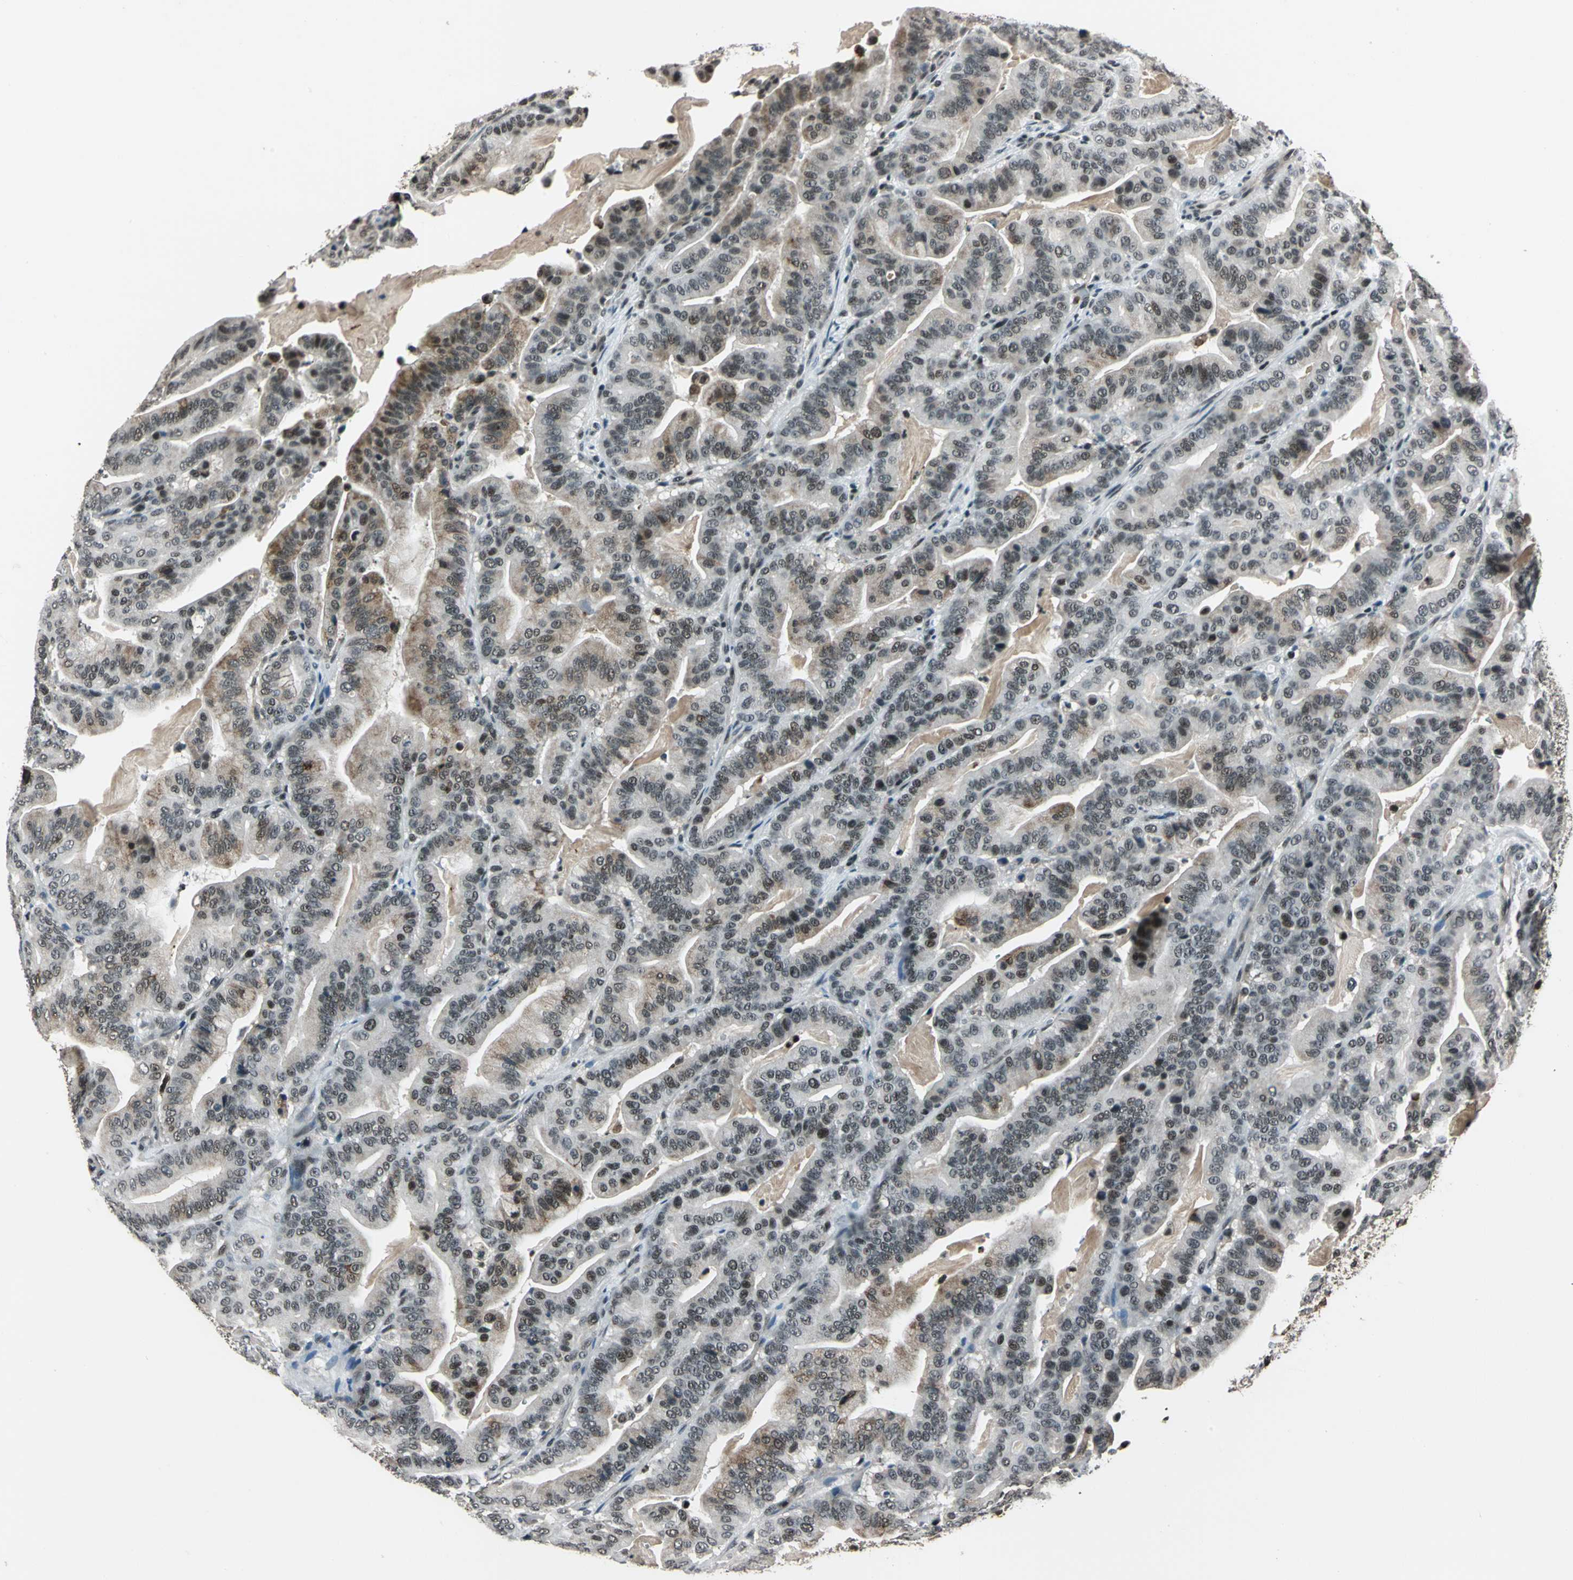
{"staining": {"intensity": "weak", "quantity": "25%-75%", "location": "cytoplasmic/membranous,nuclear"}, "tissue": "pancreatic cancer", "cell_type": "Tumor cells", "image_type": "cancer", "snomed": [{"axis": "morphology", "description": "Adenocarcinoma, NOS"}, {"axis": "topography", "description": "Pancreas"}], "caption": "This photomicrograph shows pancreatic adenocarcinoma stained with immunohistochemistry to label a protein in brown. The cytoplasmic/membranous and nuclear of tumor cells show weak positivity for the protein. Nuclei are counter-stained blue.", "gene": "NR2C2", "patient": {"sex": "male", "age": 63}}